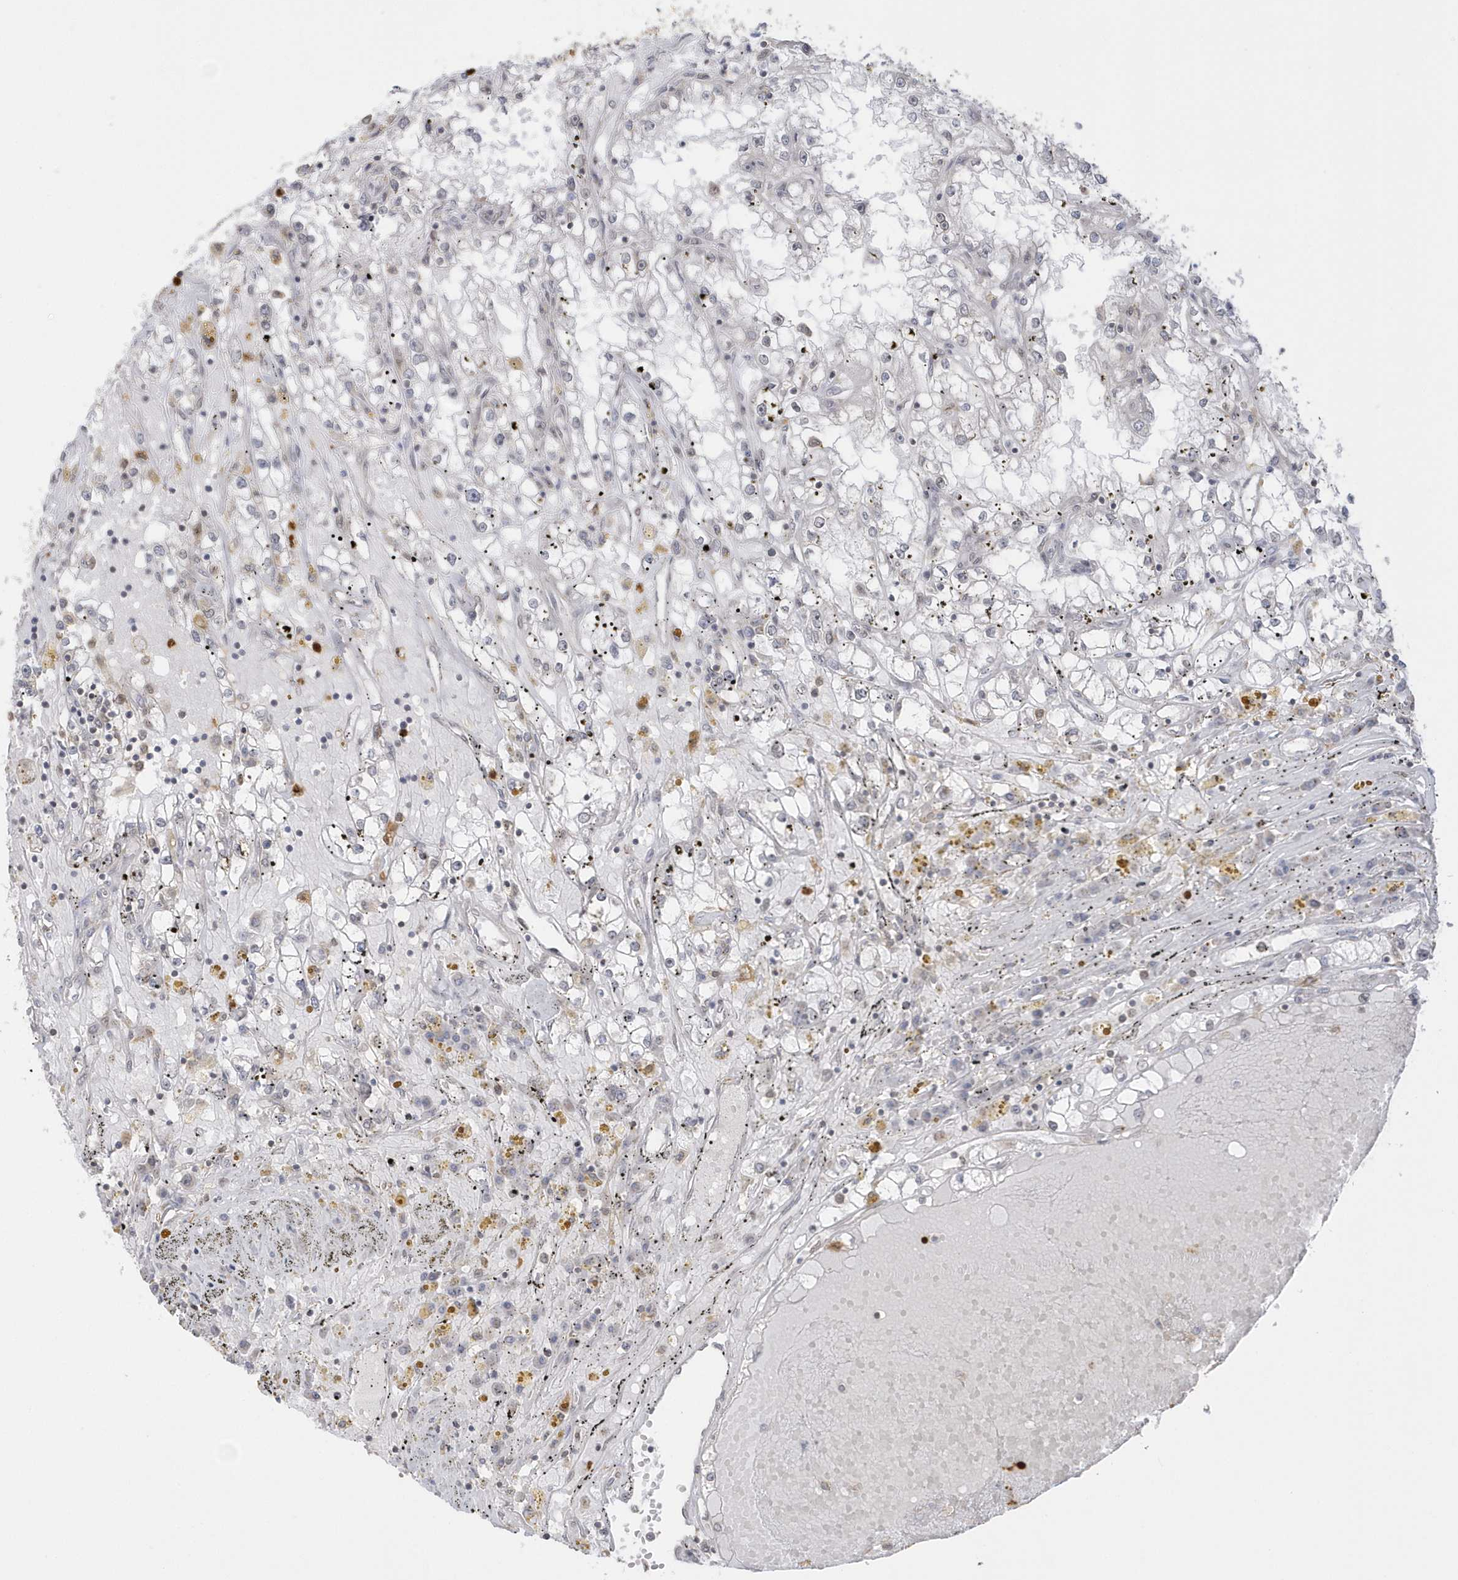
{"staining": {"intensity": "negative", "quantity": "none", "location": "none"}, "tissue": "renal cancer", "cell_type": "Tumor cells", "image_type": "cancer", "snomed": [{"axis": "morphology", "description": "Adenocarcinoma, NOS"}, {"axis": "topography", "description": "Kidney"}], "caption": "The photomicrograph shows no significant positivity in tumor cells of renal adenocarcinoma.", "gene": "NAF1", "patient": {"sex": "male", "age": 56}}